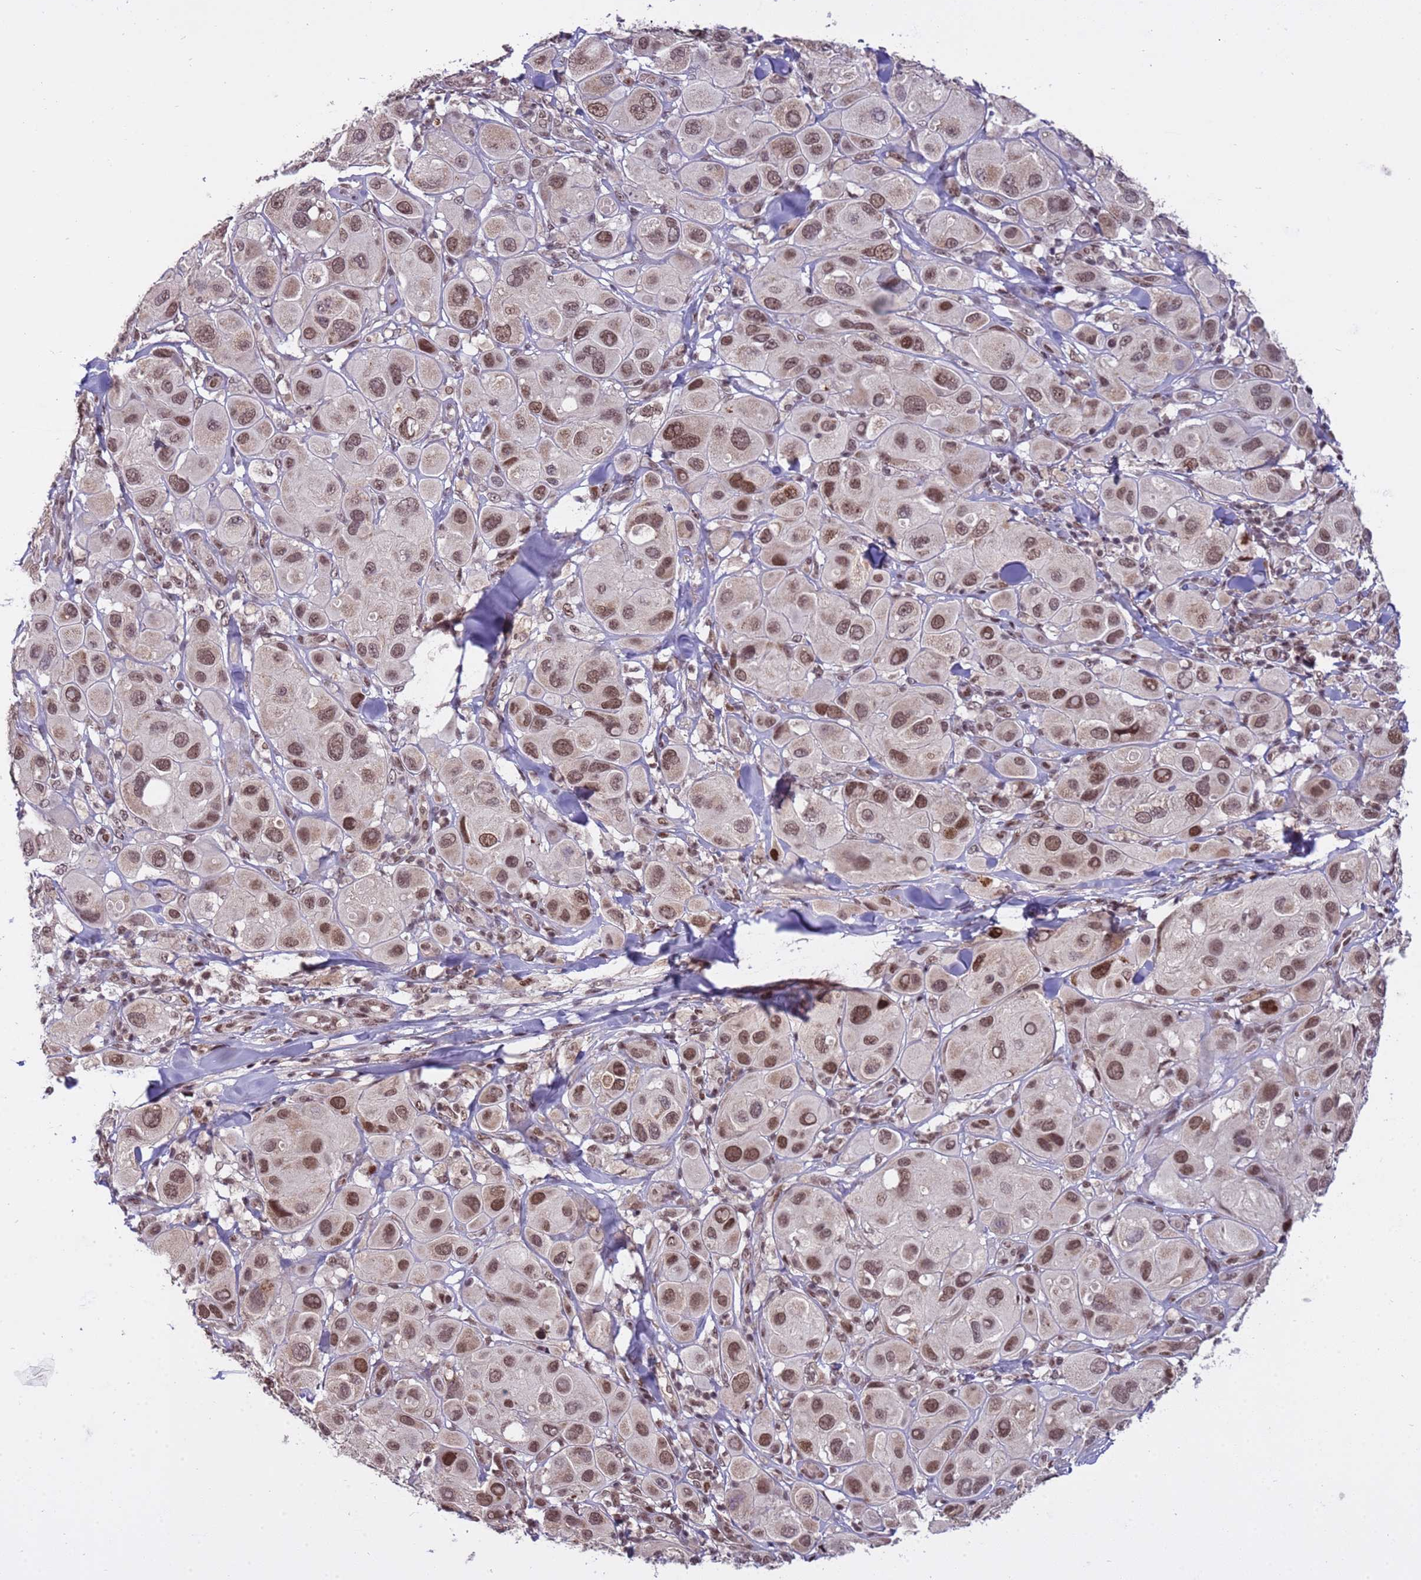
{"staining": {"intensity": "moderate", "quantity": ">75%", "location": "nuclear"}, "tissue": "melanoma", "cell_type": "Tumor cells", "image_type": "cancer", "snomed": [{"axis": "morphology", "description": "Malignant melanoma, Metastatic site"}, {"axis": "topography", "description": "Skin"}], "caption": "Tumor cells show moderate nuclear positivity in approximately >75% of cells in malignant melanoma (metastatic site).", "gene": "PPM1H", "patient": {"sex": "male", "age": 41}}